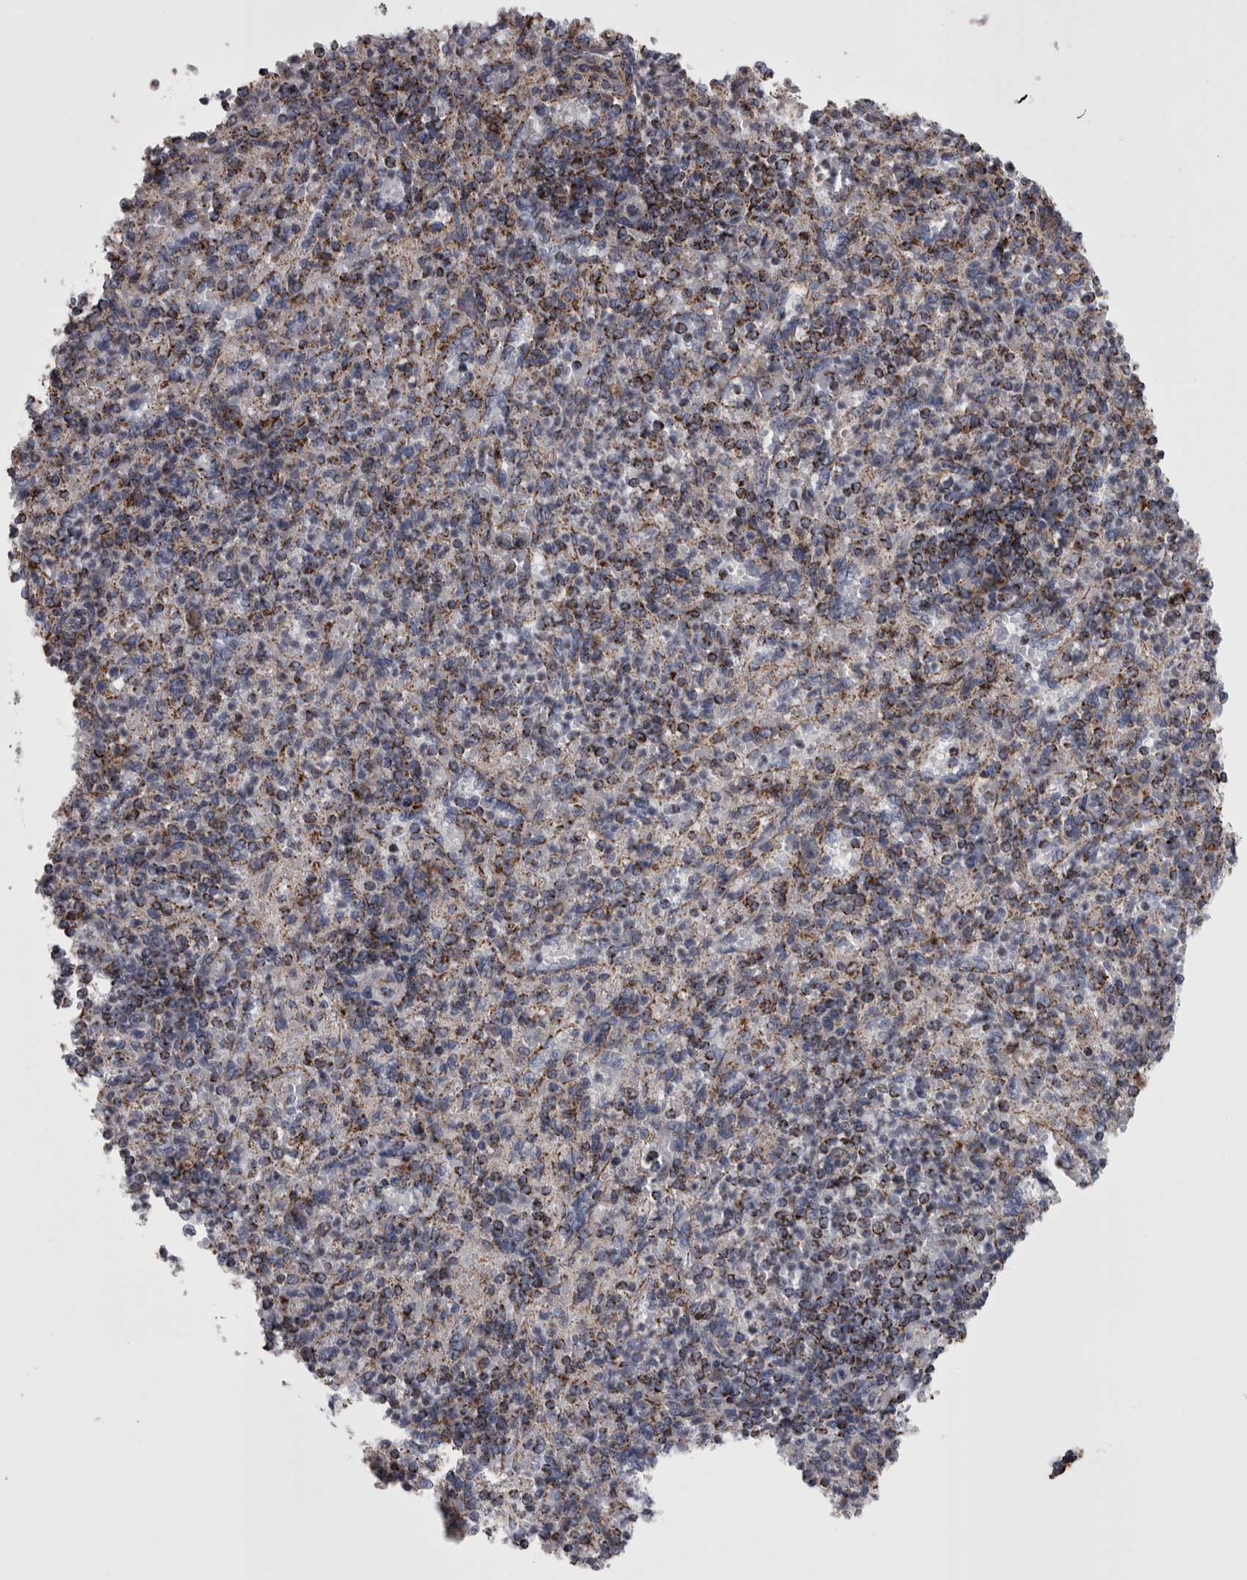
{"staining": {"intensity": "strong", "quantity": "25%-75%", "location": "cytoplasmic/membranous"}, "tissue": "spleen", "cell_type": "Cells in red pulp", "image_type": "normal", "snomed": [{"axis": "morphology", "description": "Normal tissue, NOS"}, {"axis": "topography", "description": "Spleen"}], "caption": "High-magnification brightfield microscopy of unremarkable spleen stained with DAB (brown) and counterstained with hematoxylin (blue). cells in red pulp exhibit strong cytoplasmic/membranous positivity is seen in approximately25%-75% of cells. (DAB (3,3'-diaminobenzidine) IHC with brightfield microscopy, high magnification).", "gene": "MDH2", "patient": {"sex": "female", "age": 74}}